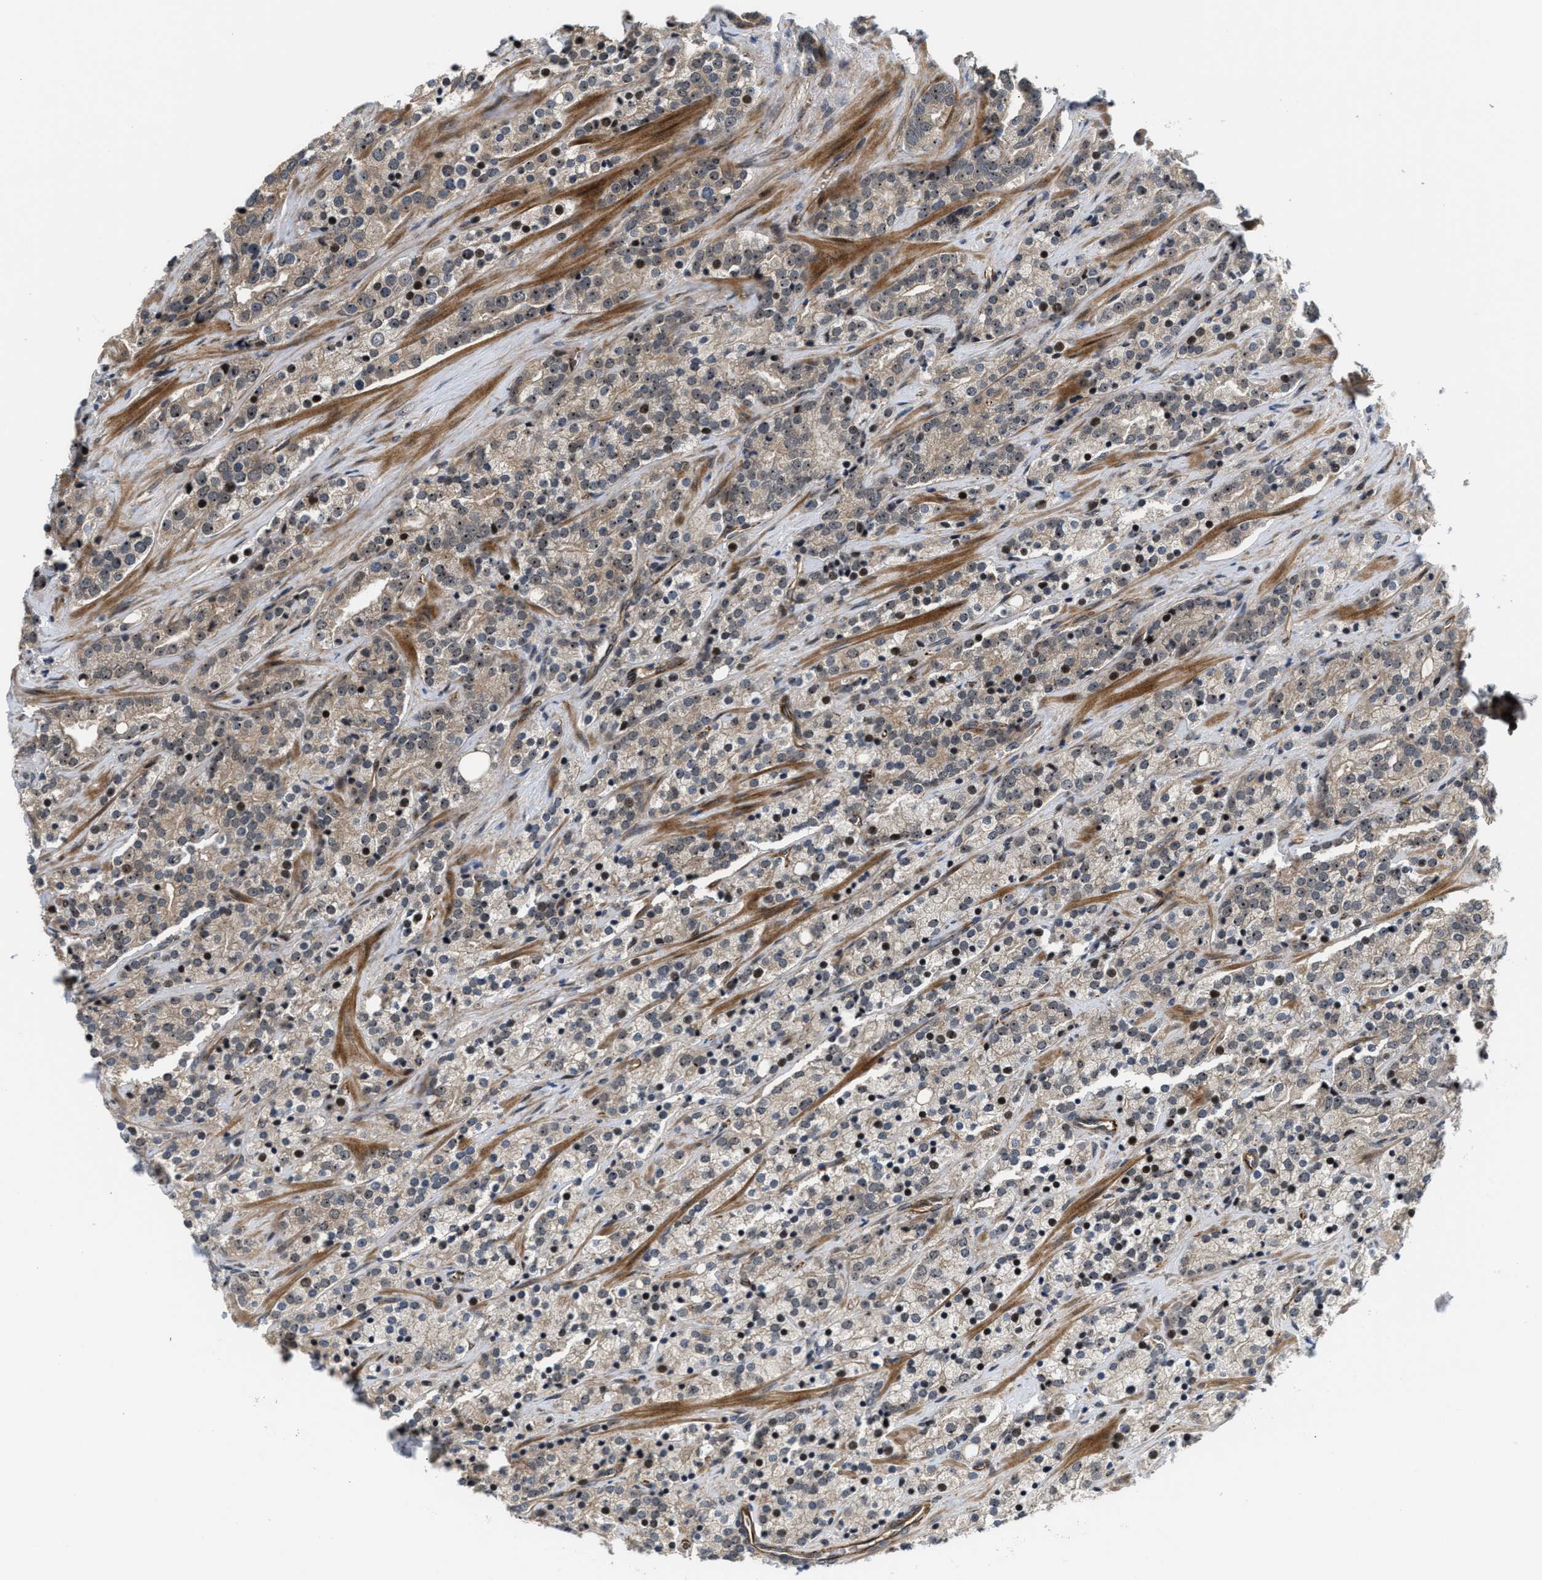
{"staining": {"intensity": "moderate", "quantity": "25%-75%", "location": "cytoplasmic/membranous,nuclear"}, "tissue": "prostate cancer", "cell_type": "Tumor cells", "image_type": "cancer", "snomed": [{"axis": "morphology", "description": "Adenocarcinoma, High grade"}, {"axis": "topography", "description": "Prostate"}], "caption": "Prostate cancer tissue demonstrates moderate cytoplasmic/membranous and nuclear expression in about 25%-75% of tumor cells, visualized by immunohistochemistry.", "gene": "ALDH3A2", "patient": {"sex": "male", "age": 71}}